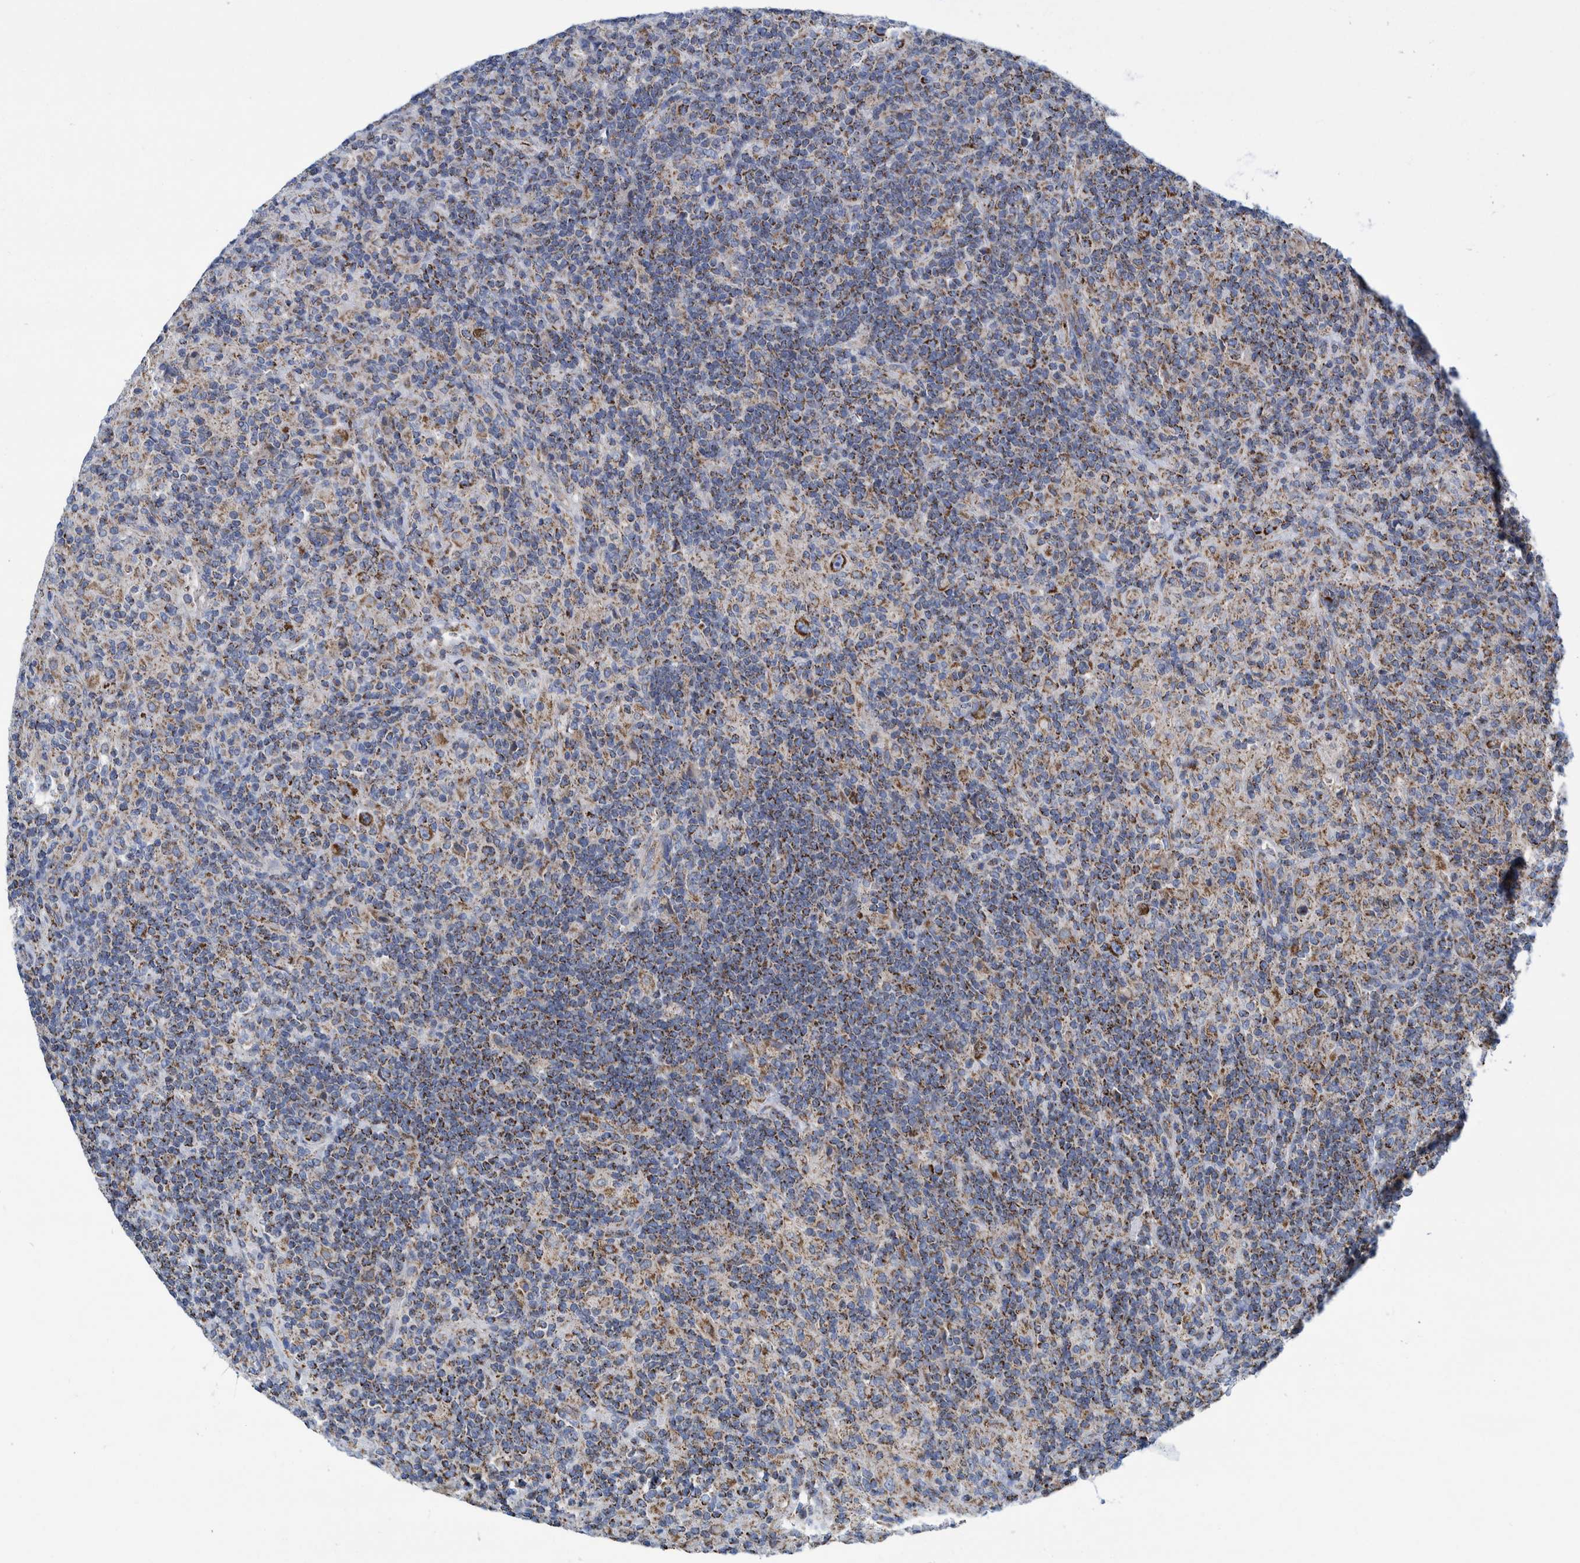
{"staining": {"intensity": "strong", "quantity": ">75%", "location": "cytoplasmic/membranous"}, "tissue": "lymphoma", "cell_type": "Tumor cells", "image_type": "cancer", "snomed": [{"axis": "morphology", "description": "Hodgkin's disease, NOS"}, {"axis": "topography", "description": "Lymph node"}], "caption": "Hodgkin's disease stained for a protein (brown) shows strong cytoplasmic/membranous positive positivity in approximately >75% of tumor cells.", "gene": "MRPS7", "patient": {"sex": "male", "age": 70}}